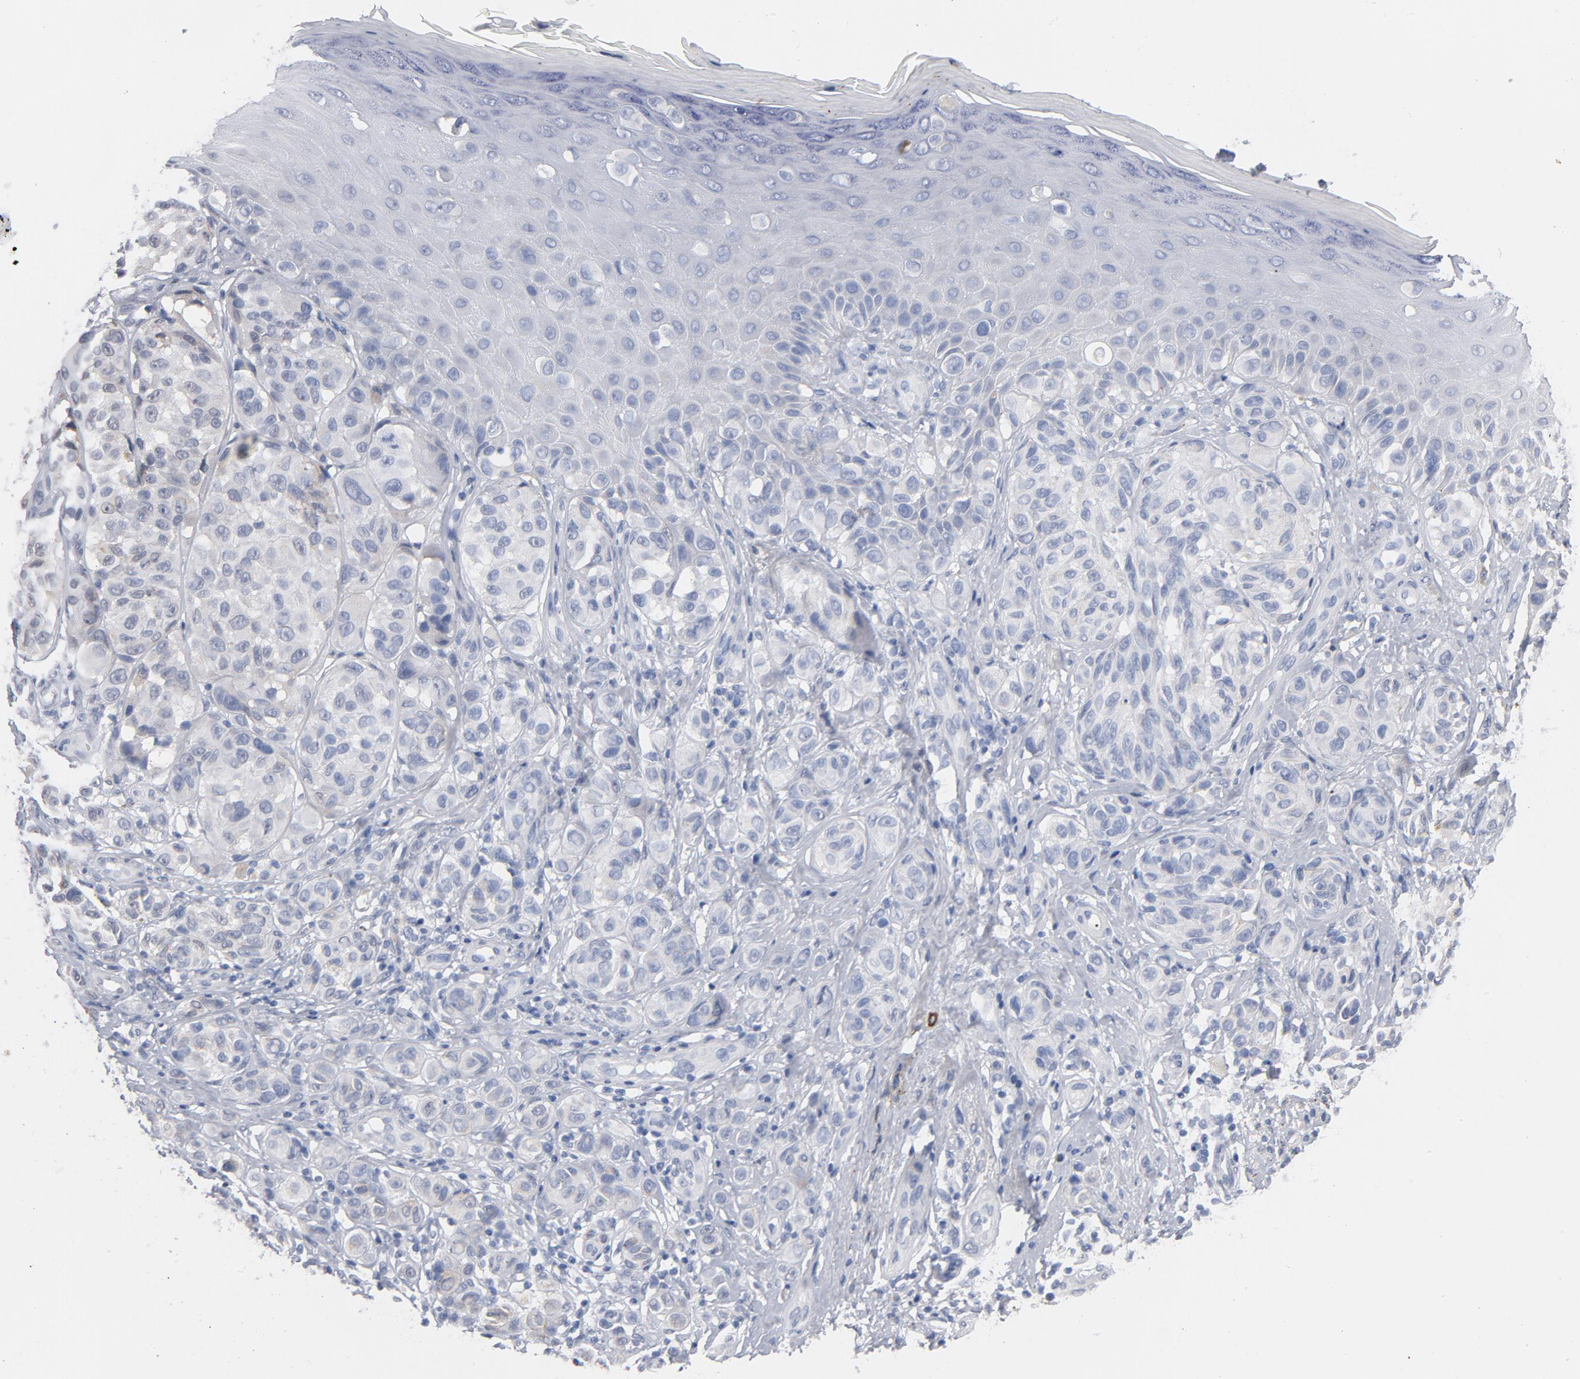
{"staining": {"intensity": "negative", "quantity": "none", "location": "none"}, "tissue": "melanoma", "cell_type": "Tumor cells", "image_type": "cancer", "snomed": [{"axis": "morphology", "description": "Malignant melanoma, NOS"}, {"axis": "topography", "description": "Skin"}], "caption": "Tumor cells are negative for protein expression in human malignant melanoma. (Immunohistochemistry, brightfield microscopy, high magnification).", "gene": "BAP1", "patient": {"sex": "male", "age": 57}}